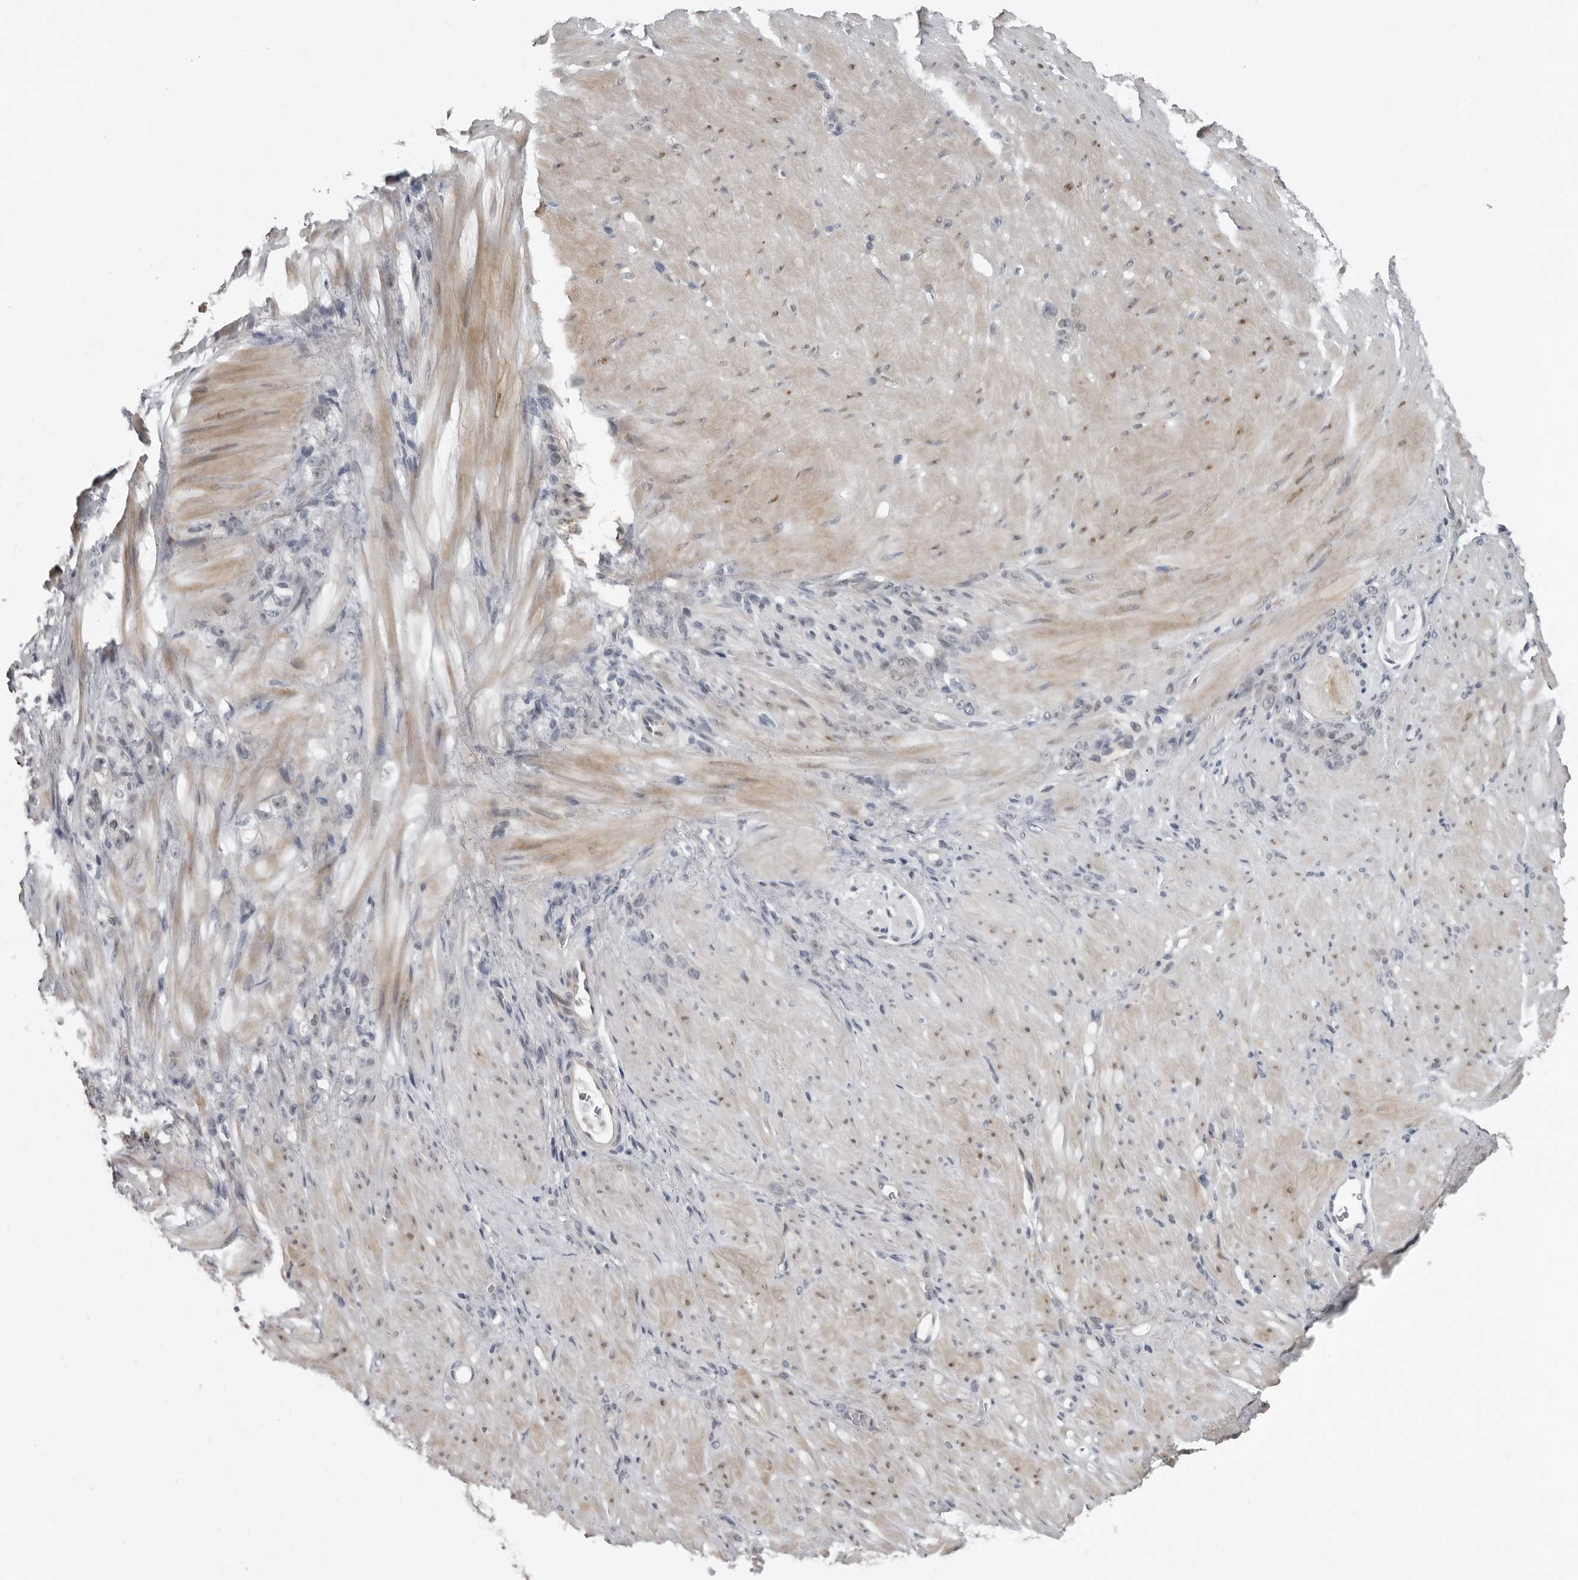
{"staining": {"intensity": "negative", "quantity": "none", "location": "none"}, "tissue": "stomach cancer", "cell_type": "Tumor cells", "image_type": "cancer", "snomed": [{"axis": "morphology", "description": "Normal tissue, NOS"}, {"axis": "morphology", "description": "Adenocarcinoma, NOS"}, {"axis": "topography", "description": "Stomach"}], "caption": "The immunohistochemistry histopathology image has no significant staining in tumor cells of stomach cancer tissue.", "gene": "PRRX2", "patient": {"sex": "male", "age": 82}}